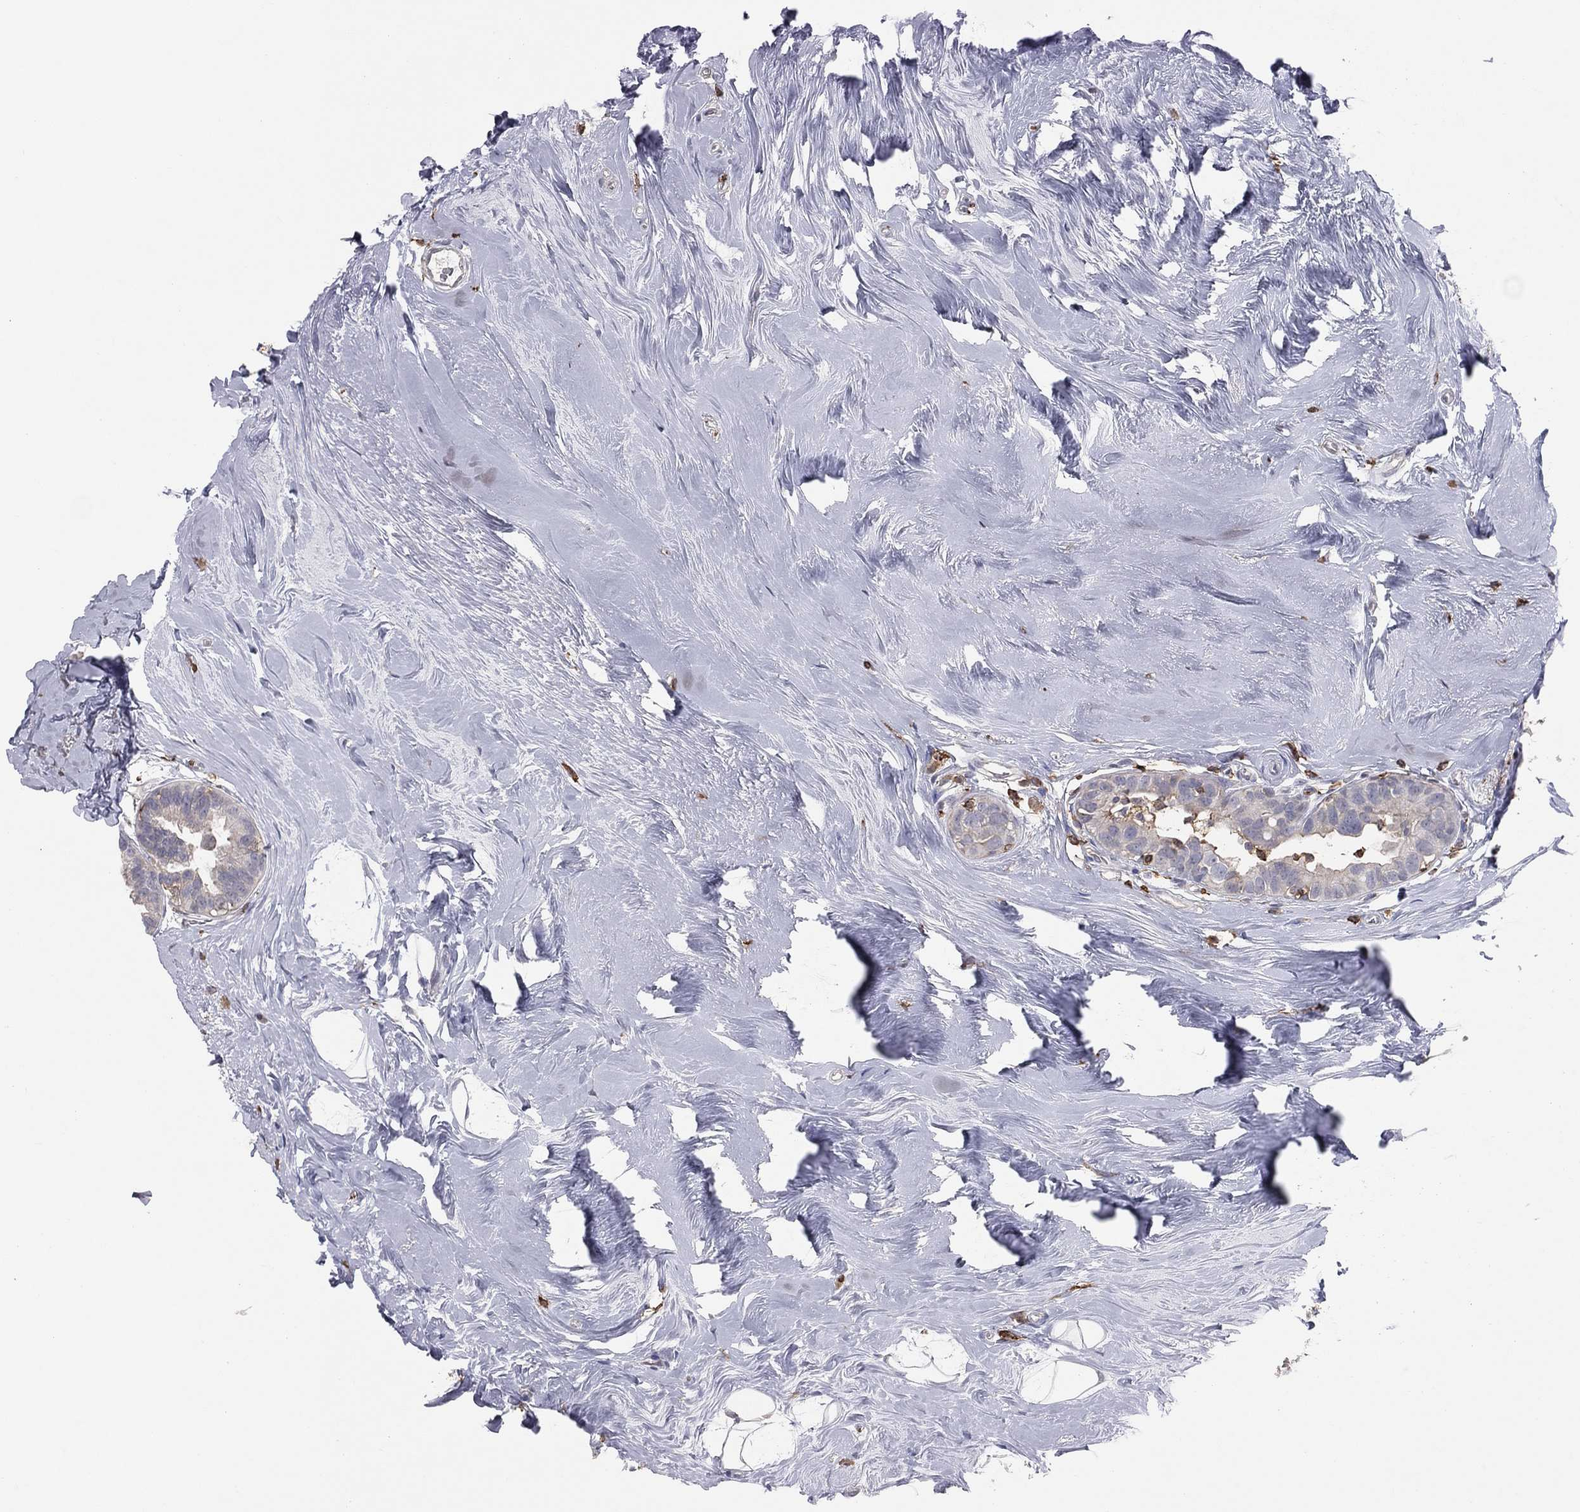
{"staining": {"intensity": "negative", "quantity": "none", "location": "none"}, "tissue": "breast cancer", "cell_type": "Tumor cells", "image_type": "cancer", "snomed": [{"axis": "morphology", "description": "Duct carcinoma"}, {"axis": "topography", "description": "Breast"}], "caption": "Immunohistochemistry (IHC) photomicrograph of neoplastic tissue: human intraductal carcinoma (breast) stained with DAB (3,3'-diaminobenzidine) displays no significant protein expression in tumor cells.", "gene": "PSTPIP1", "patient": {"sex": "female", "age": 55}}